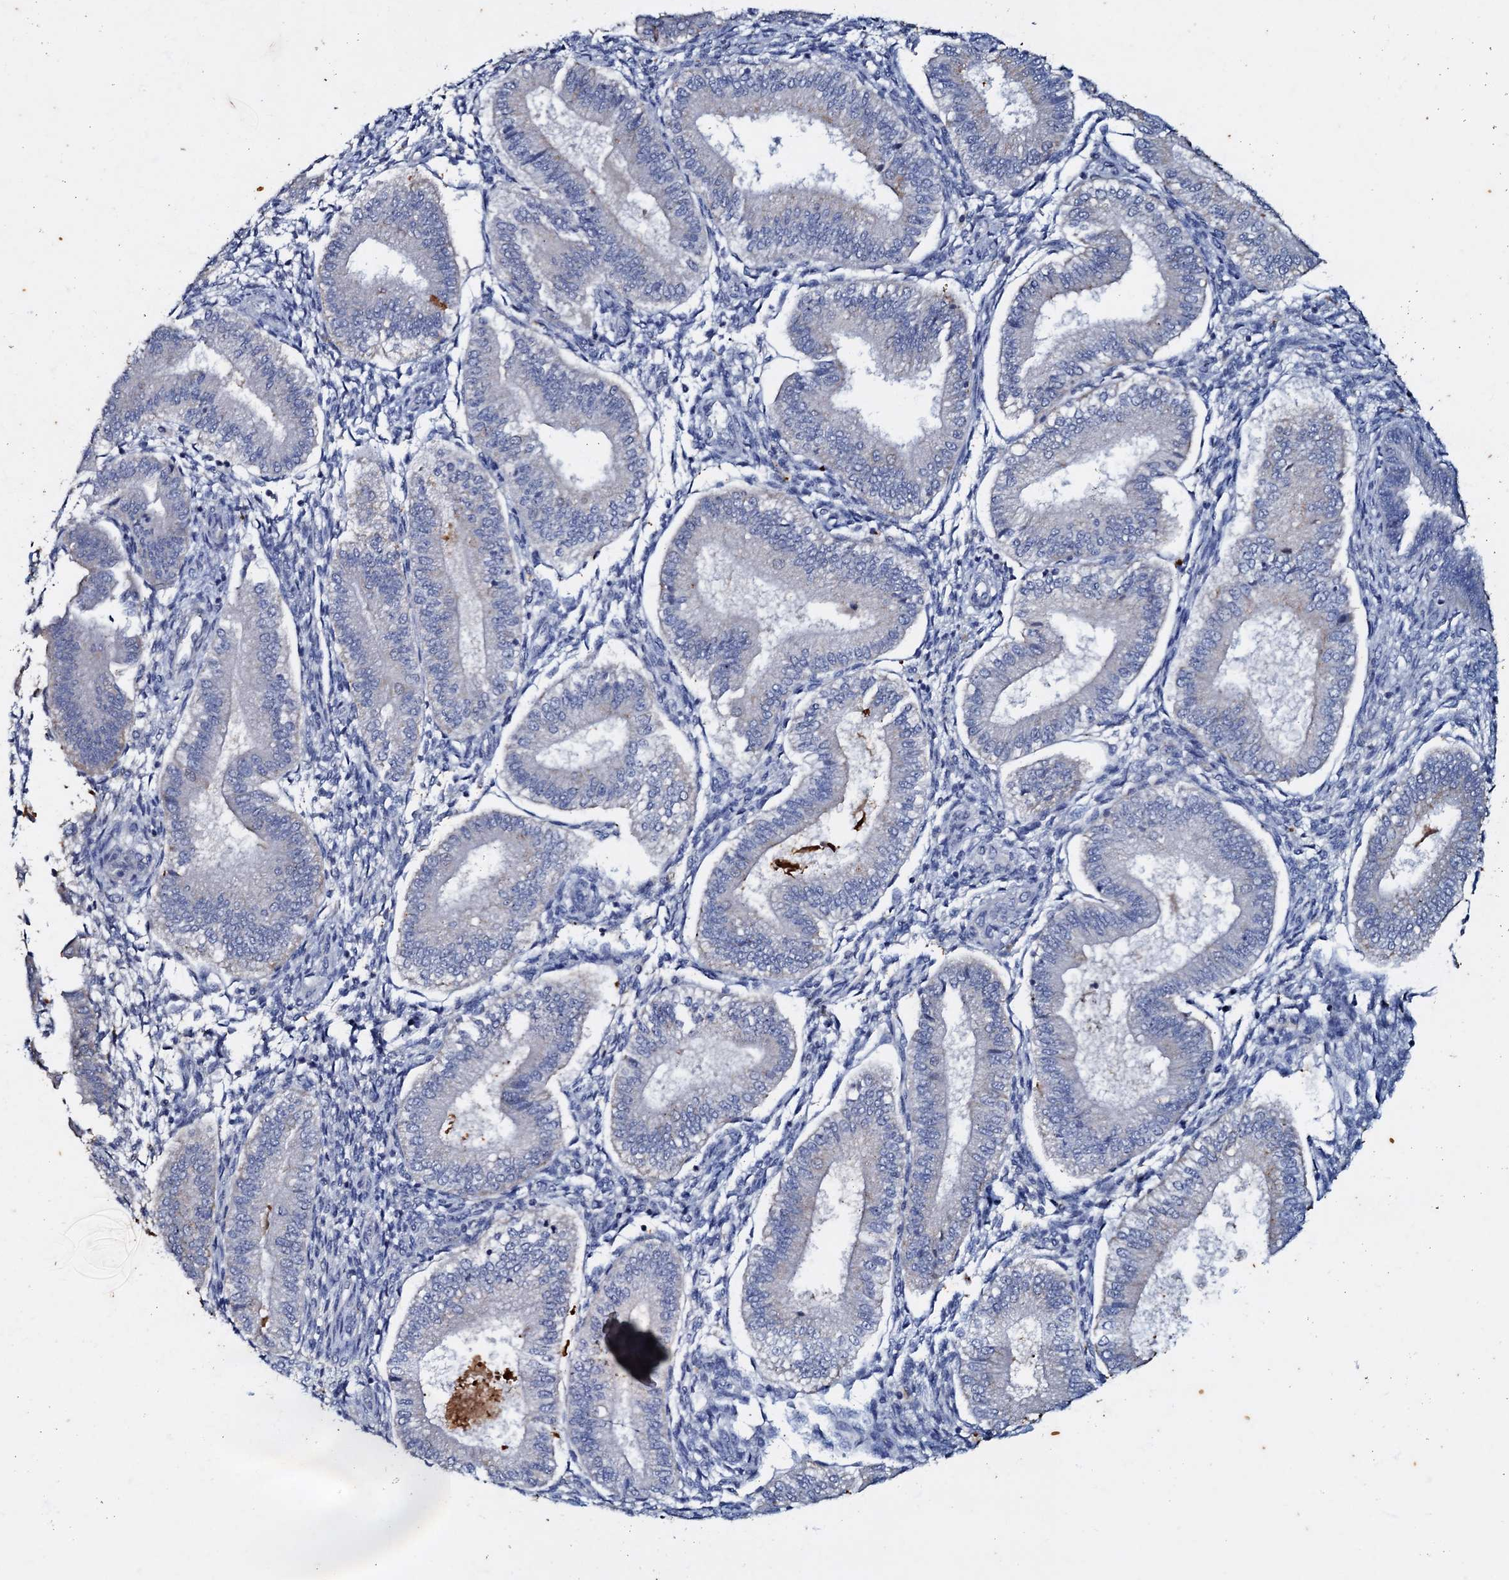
{"staining": {"intensity": "negative", "quantity": "none", "location": "none"}, "tissue": "endometrium", "cell_type": "Cells in endometrial stroma", "image_type": "normal", "snomed": [{"axis": "morphology", "description": "Normal tissue, NOS"}, {"axis": "topography", "description": "Endometrium"}], "caption": "This is a photomicrograph of immunohistochemistry staining of benign endometrium, which shows no staining in cells in endometrial stroma.", "gene": "MANSC4", "patient": {"sex": "female", "age": 39}}